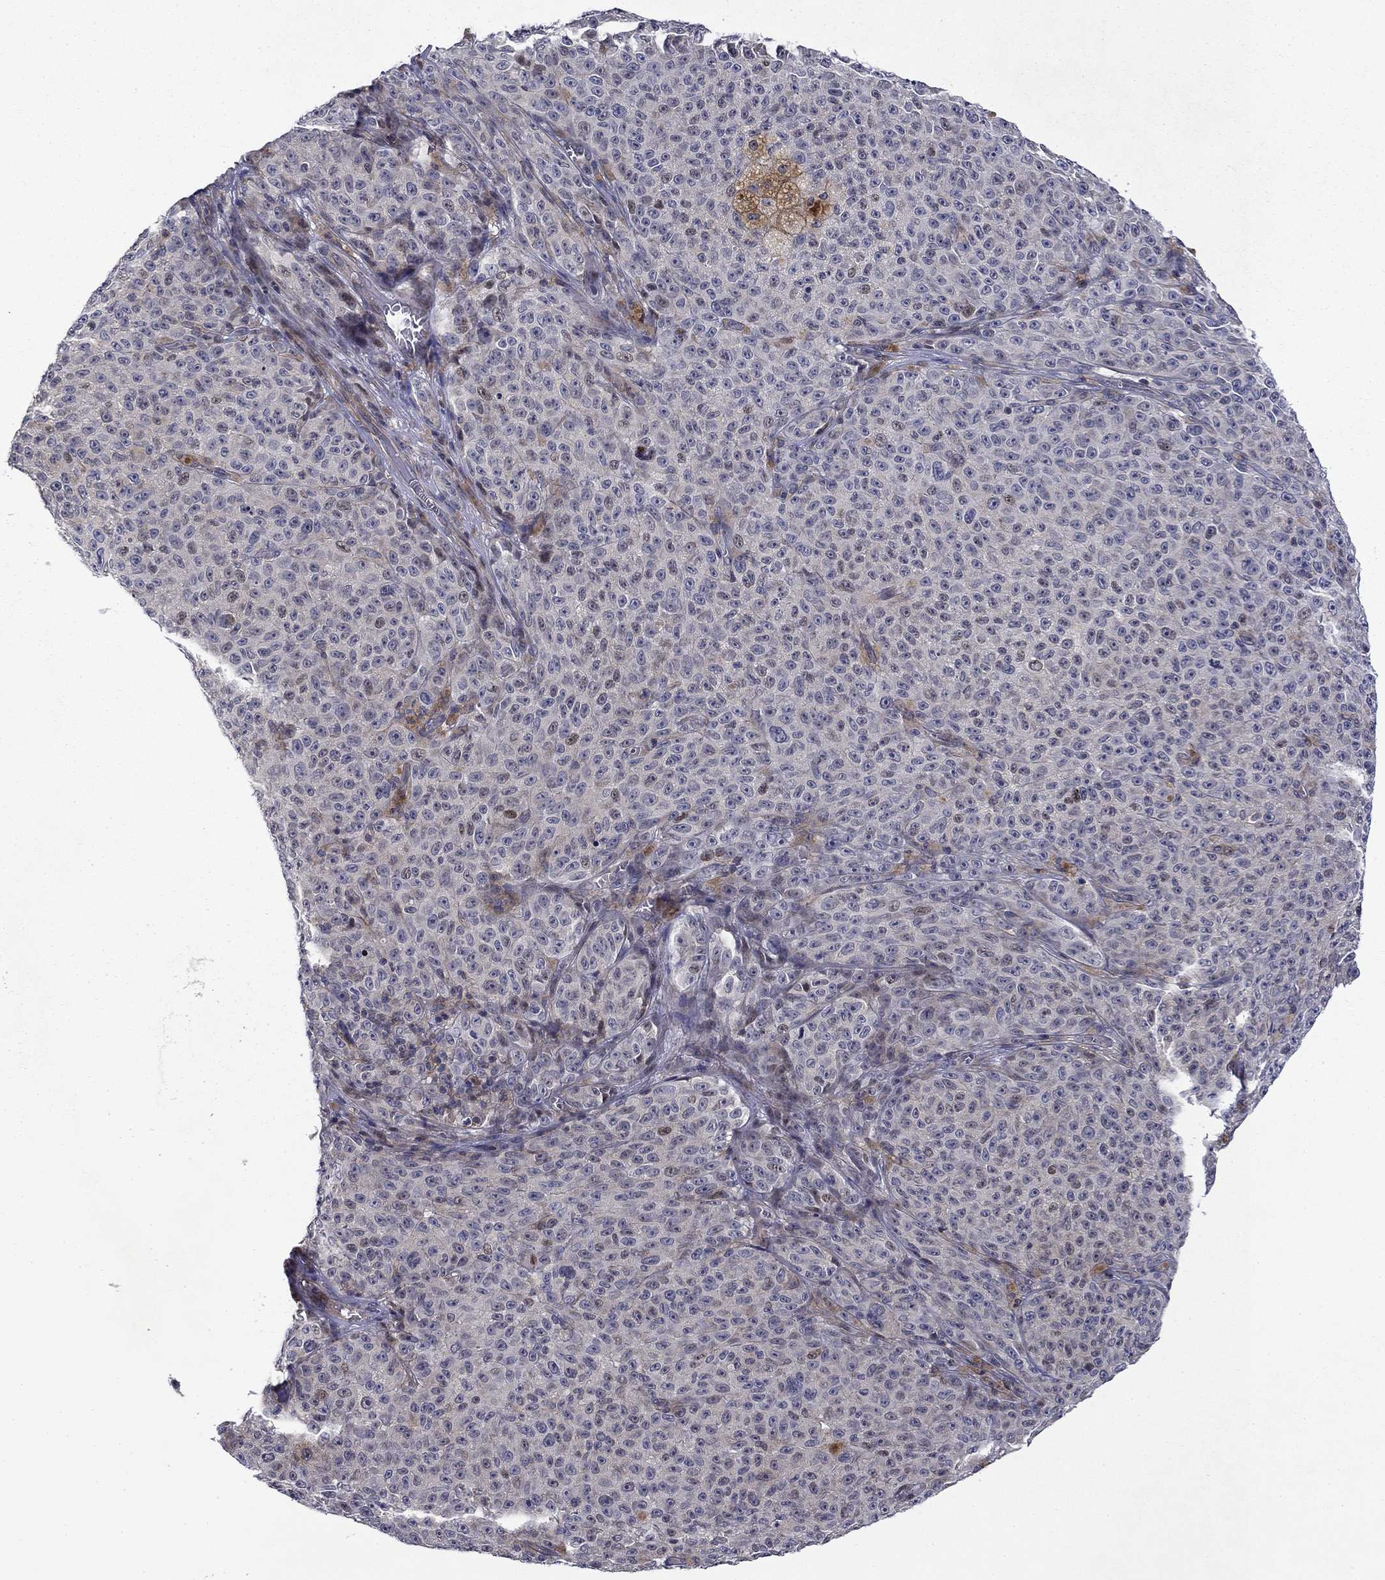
{"staining": {"intensity": "negative", "quantity": "none", "location": "none"}, "tissue": "melanoma", "cell_type": "Tumor cells", "image_type": "cancer", "snomed": [{"axis": "morphology", "description": "Malignant melanoma, NOS"}, {"axis": "topography", "description": "Skin"}], "caption": "Immunohistochemical staining of malignant melanoma demonstrates no significant positivity in tumor cells.", "gene": "B3GAT1", "patient": {"sex": "female", "age": 82}}